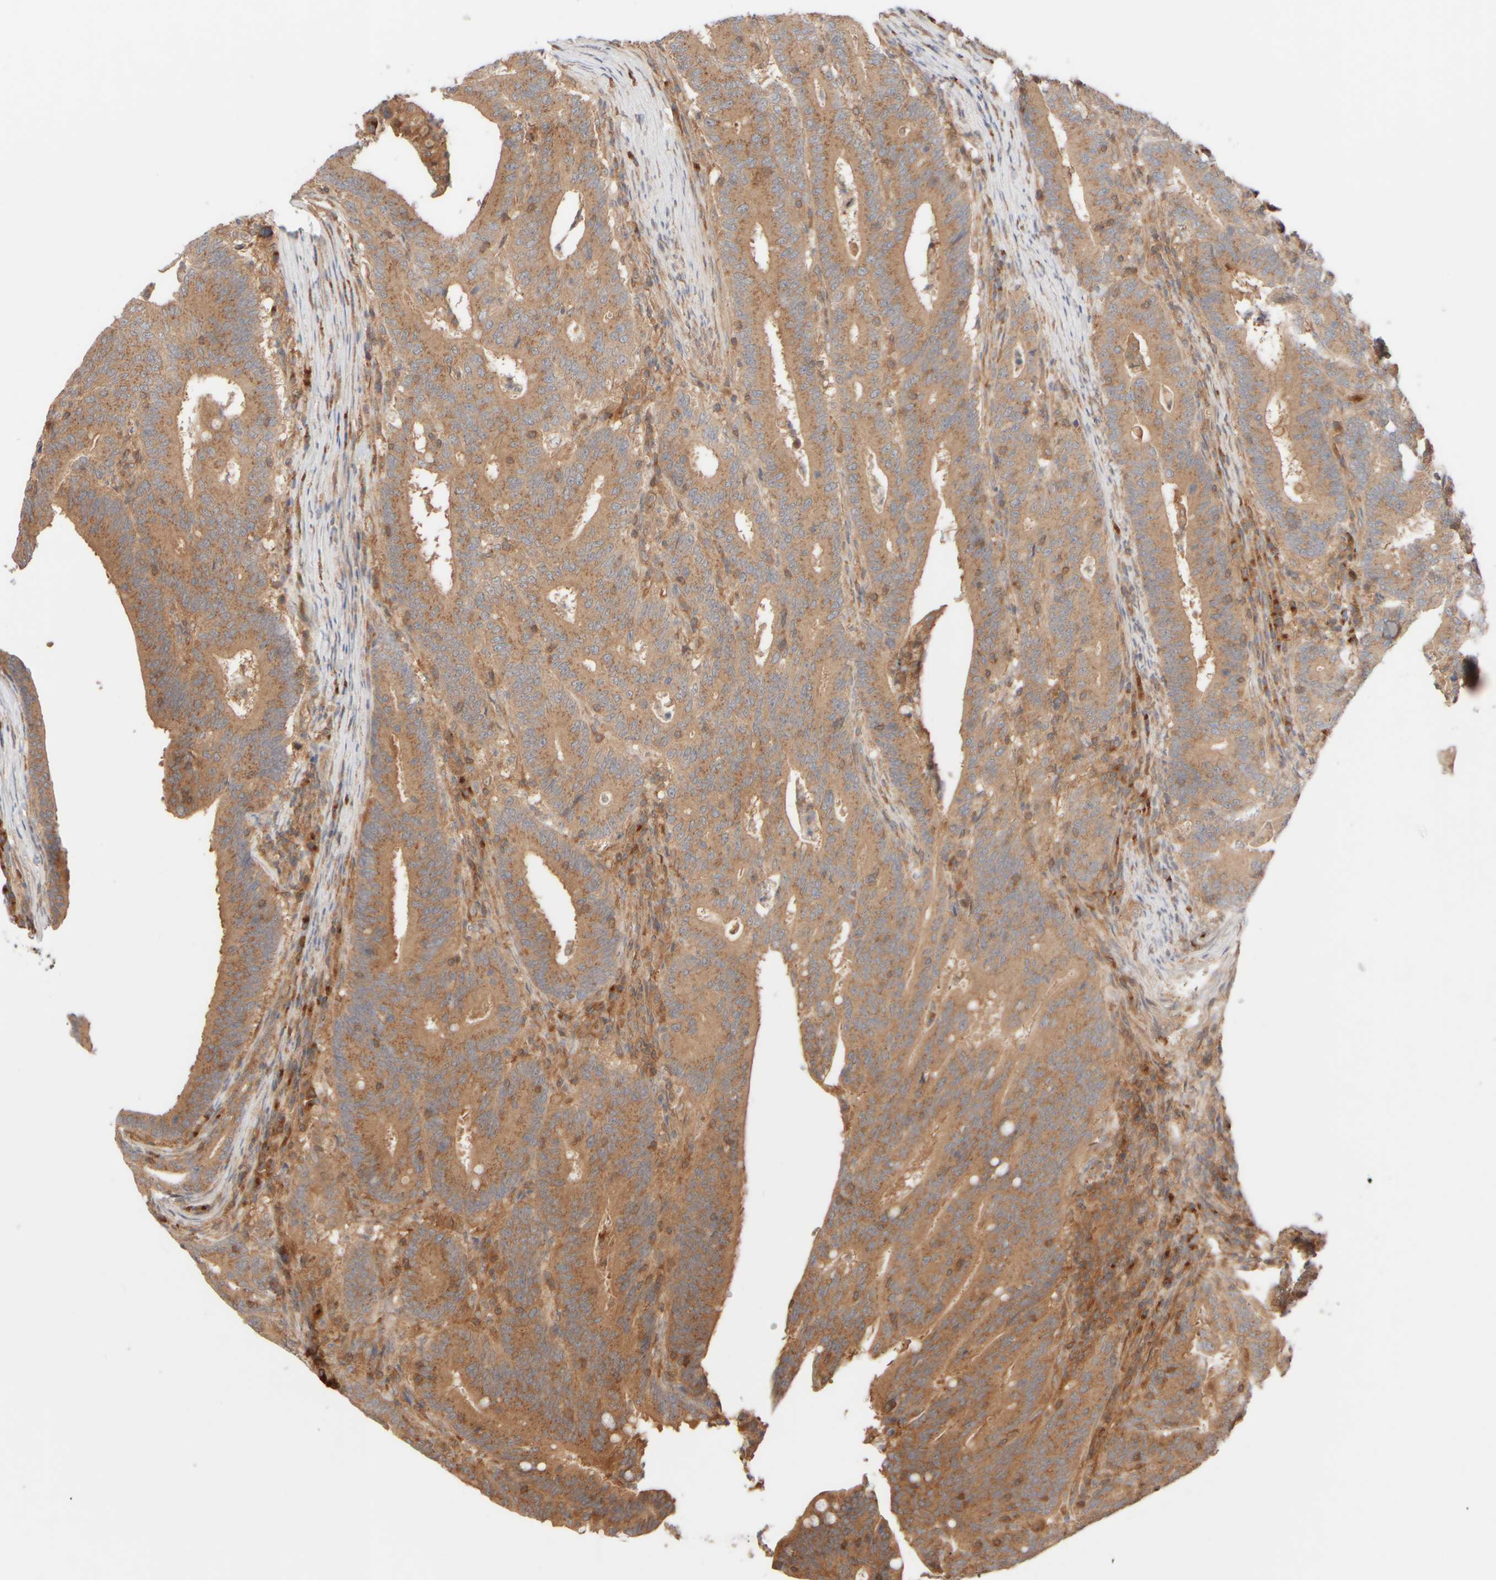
{"staining": {"intensity": "moderate", "quantity": ">75%", "location": "cytoplasmic/membranous"}, "tissue": "colorectal cancer", "cell_type": "Tumor cells", "image_type": "cancer", "snomed": [{"axis": "morphology", "description": "Adenocarcinoma, NOS"}, {"axis": "topography", "description": "Colon"}], "caption": "Human adenocarcinoma (colorectal) stained with a protein marker reveals moderate staining in tumor cells.", "gene": "RABEP1", "patient": {"sex": "female", "age": 66}}